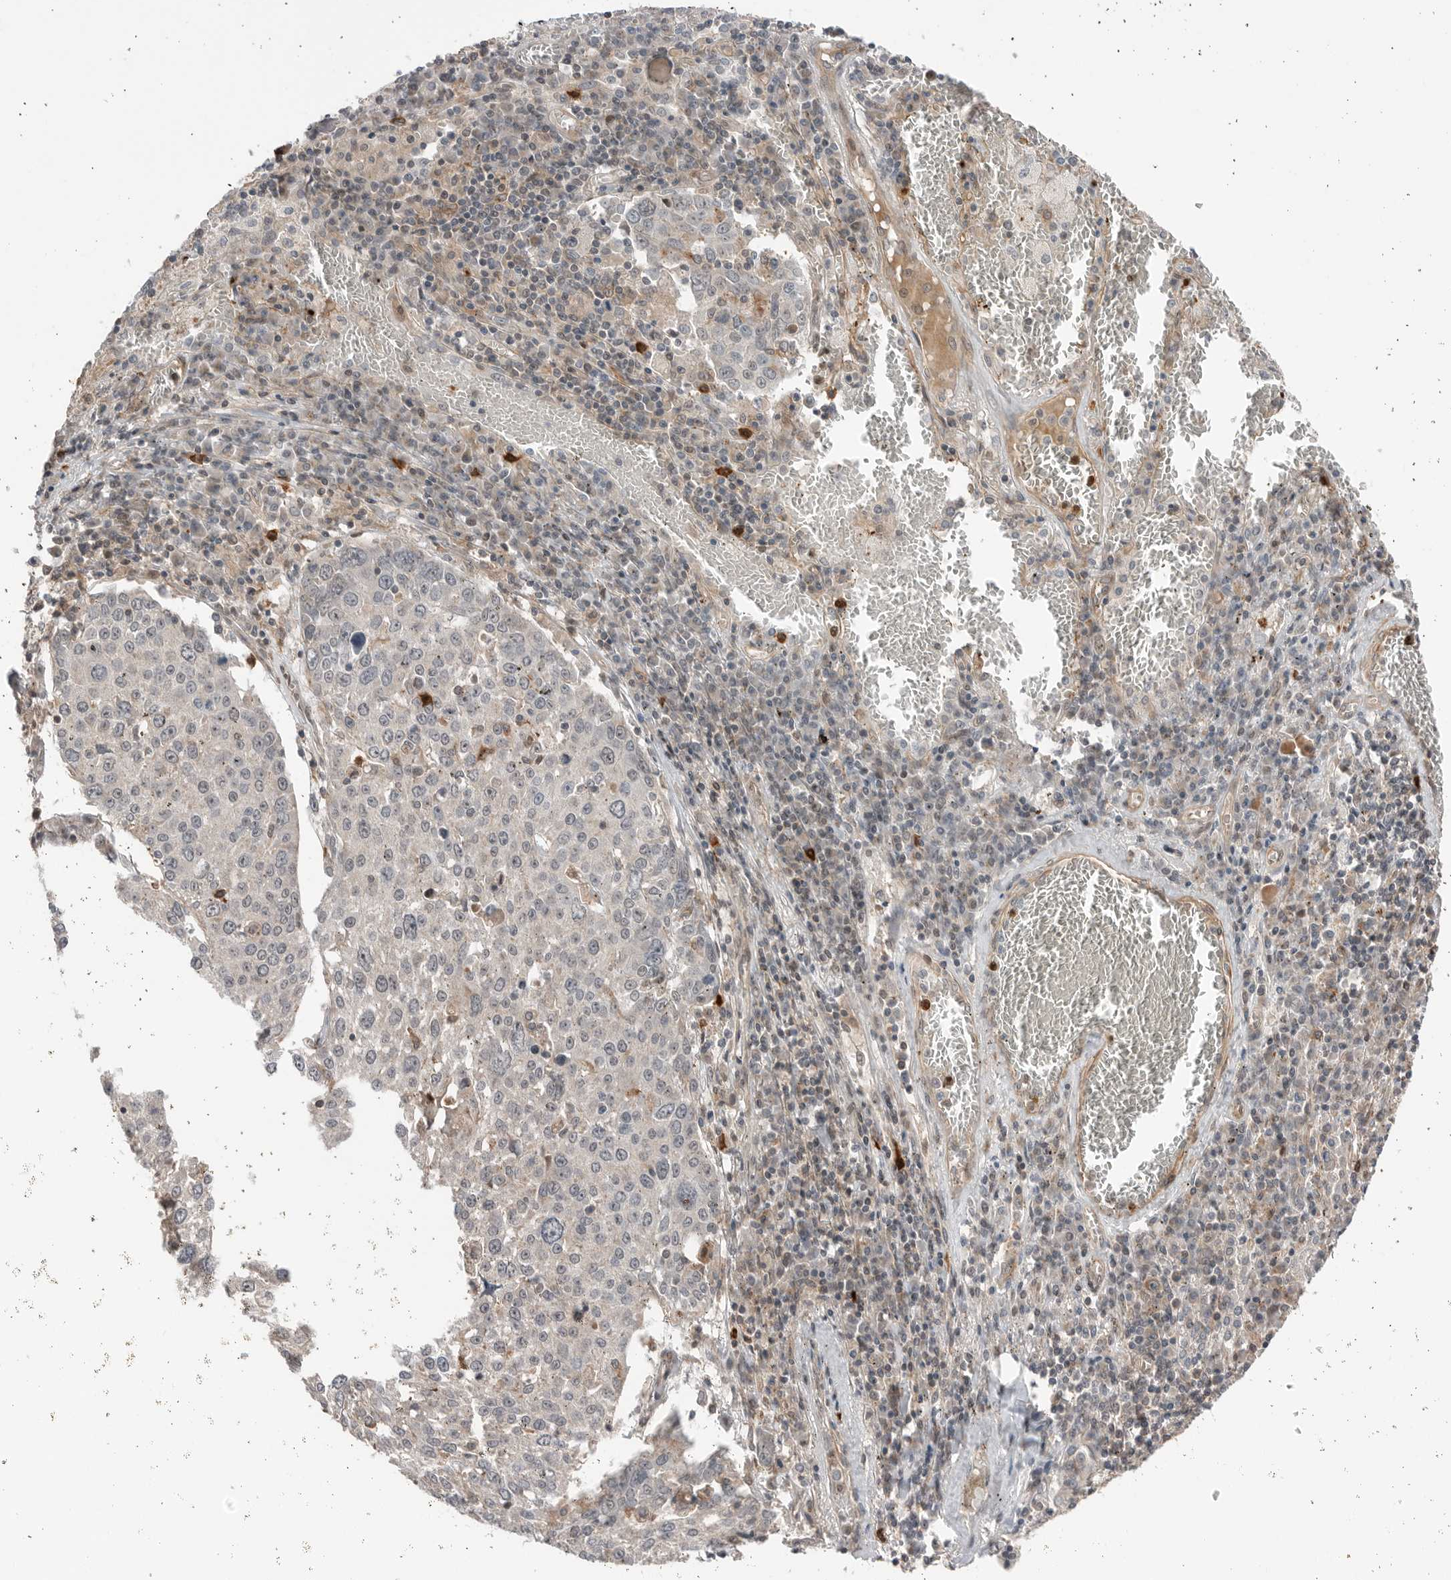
{"staining": {"intensity": "negative", "quantity": "none", "location": "none"}, "tissue": "lung cancer", "cell_type": "Tumor cells", "image_type": "cancer", "snomed": [{"axis": "morphology", "description": "Squamous cell carcinoma, NOS"}, {"axis": "topography", "description": "Lung"}], "caption": "Micrograph shows no significant protein staining in tumor cells of lung cancer. (Stains: DAB (3,3'-diaminobenzidine) immunohistochemistry (IHC) with hematoxylin counter stain, Microscopy: brightfield microscopy at high magnification).", "gene": "PEAK1", "patient": {"sex": "male", "age": 65}}